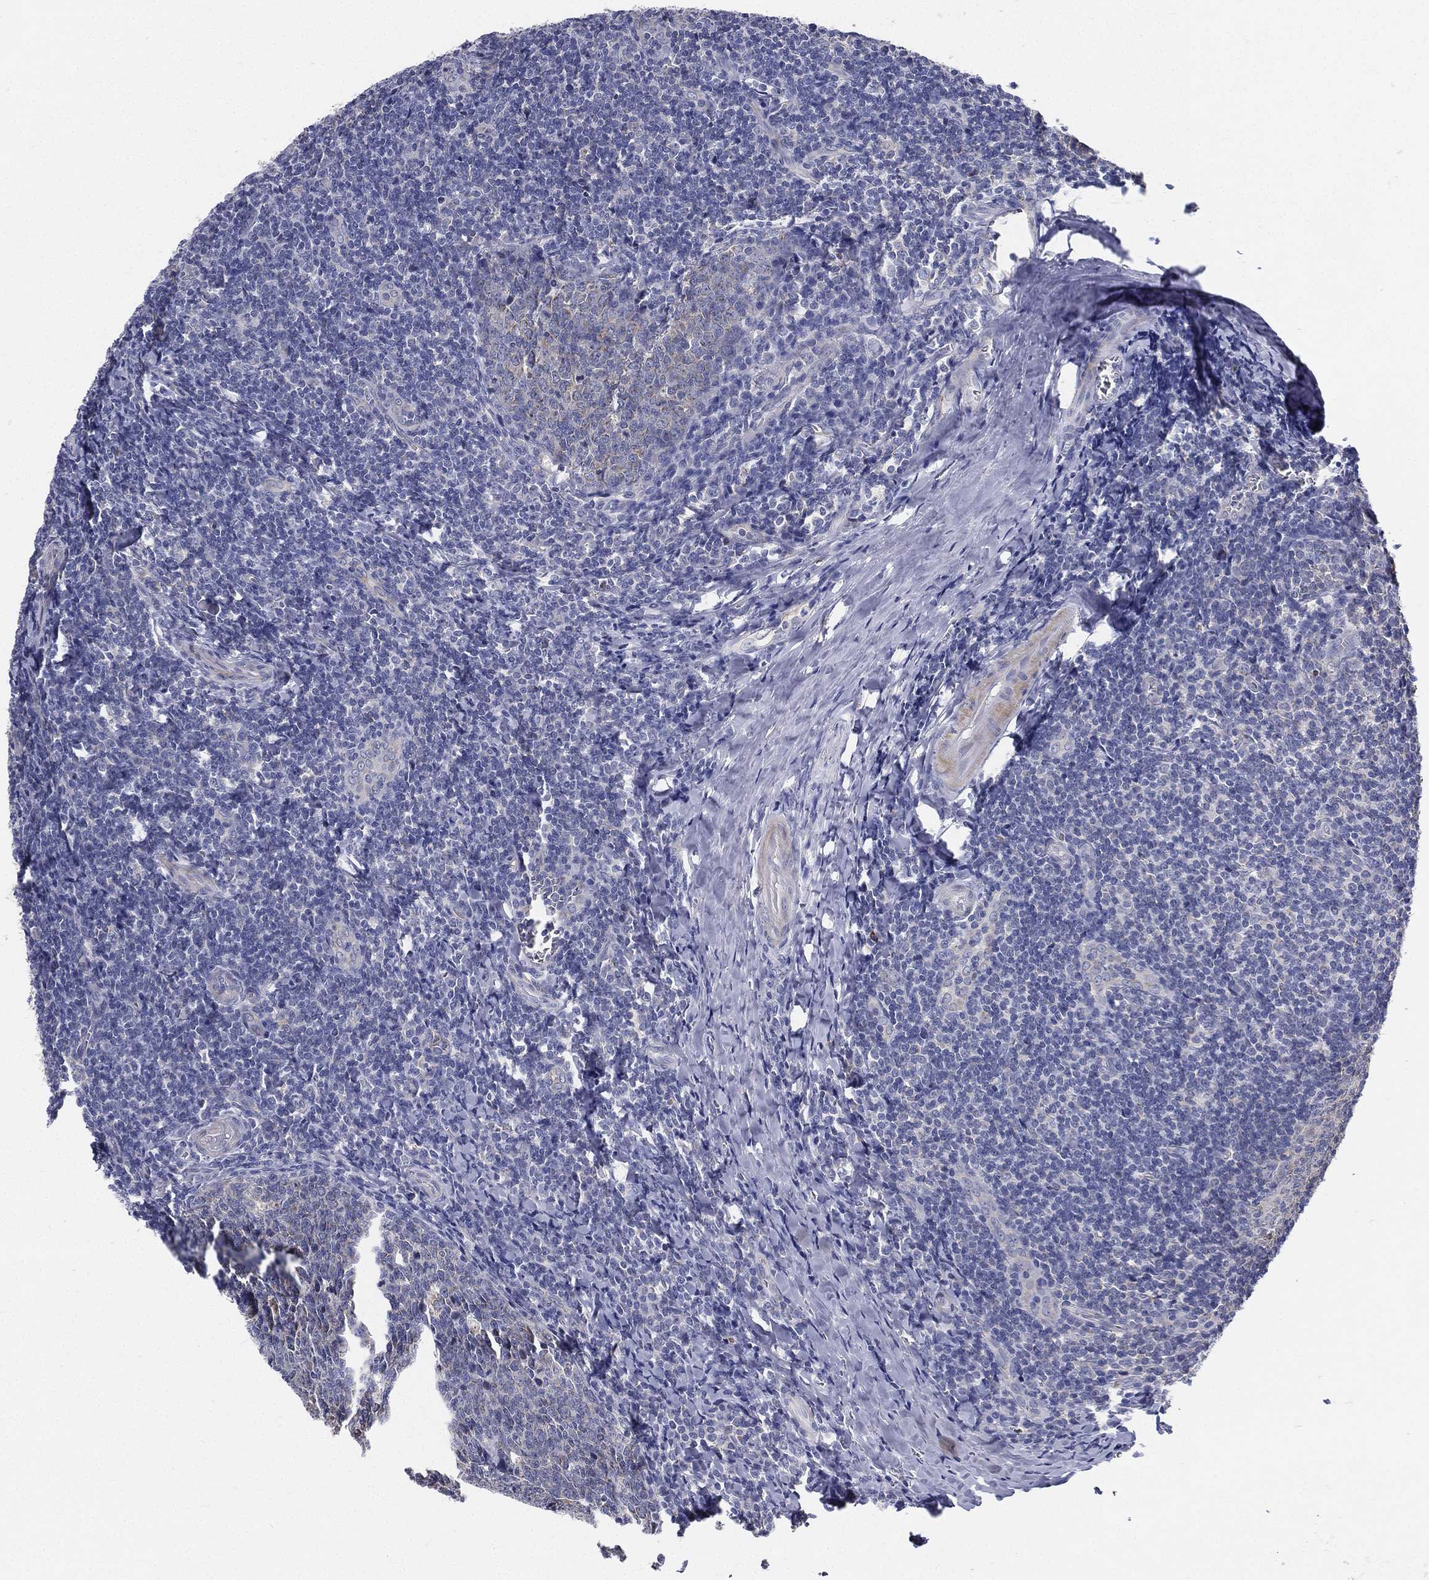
{"staining": {"intensity": "moderate", "quantity": "<25%", "location": "cytoplasmic/membranous"}, "tissue": "tonsil", "cell_type": "Germinal center cells", "image_type": "normal", "snomed": [{"axis": "morphology", "description": "Normal tissue, NOS"}, {"axis": "topography", "description": "Tonsil"}], "caption": "Tonsil stained with IHC reveals moderate cytoplasmic/membranous positivity in approximately <25% of germinal center cells. (Stains: DAB in brown, nuclei in blue, Microscopy: brightfield microscopy at high magnification).", "gene": "PWWP3A", "patient": {"sex": "male", "age": 20}}